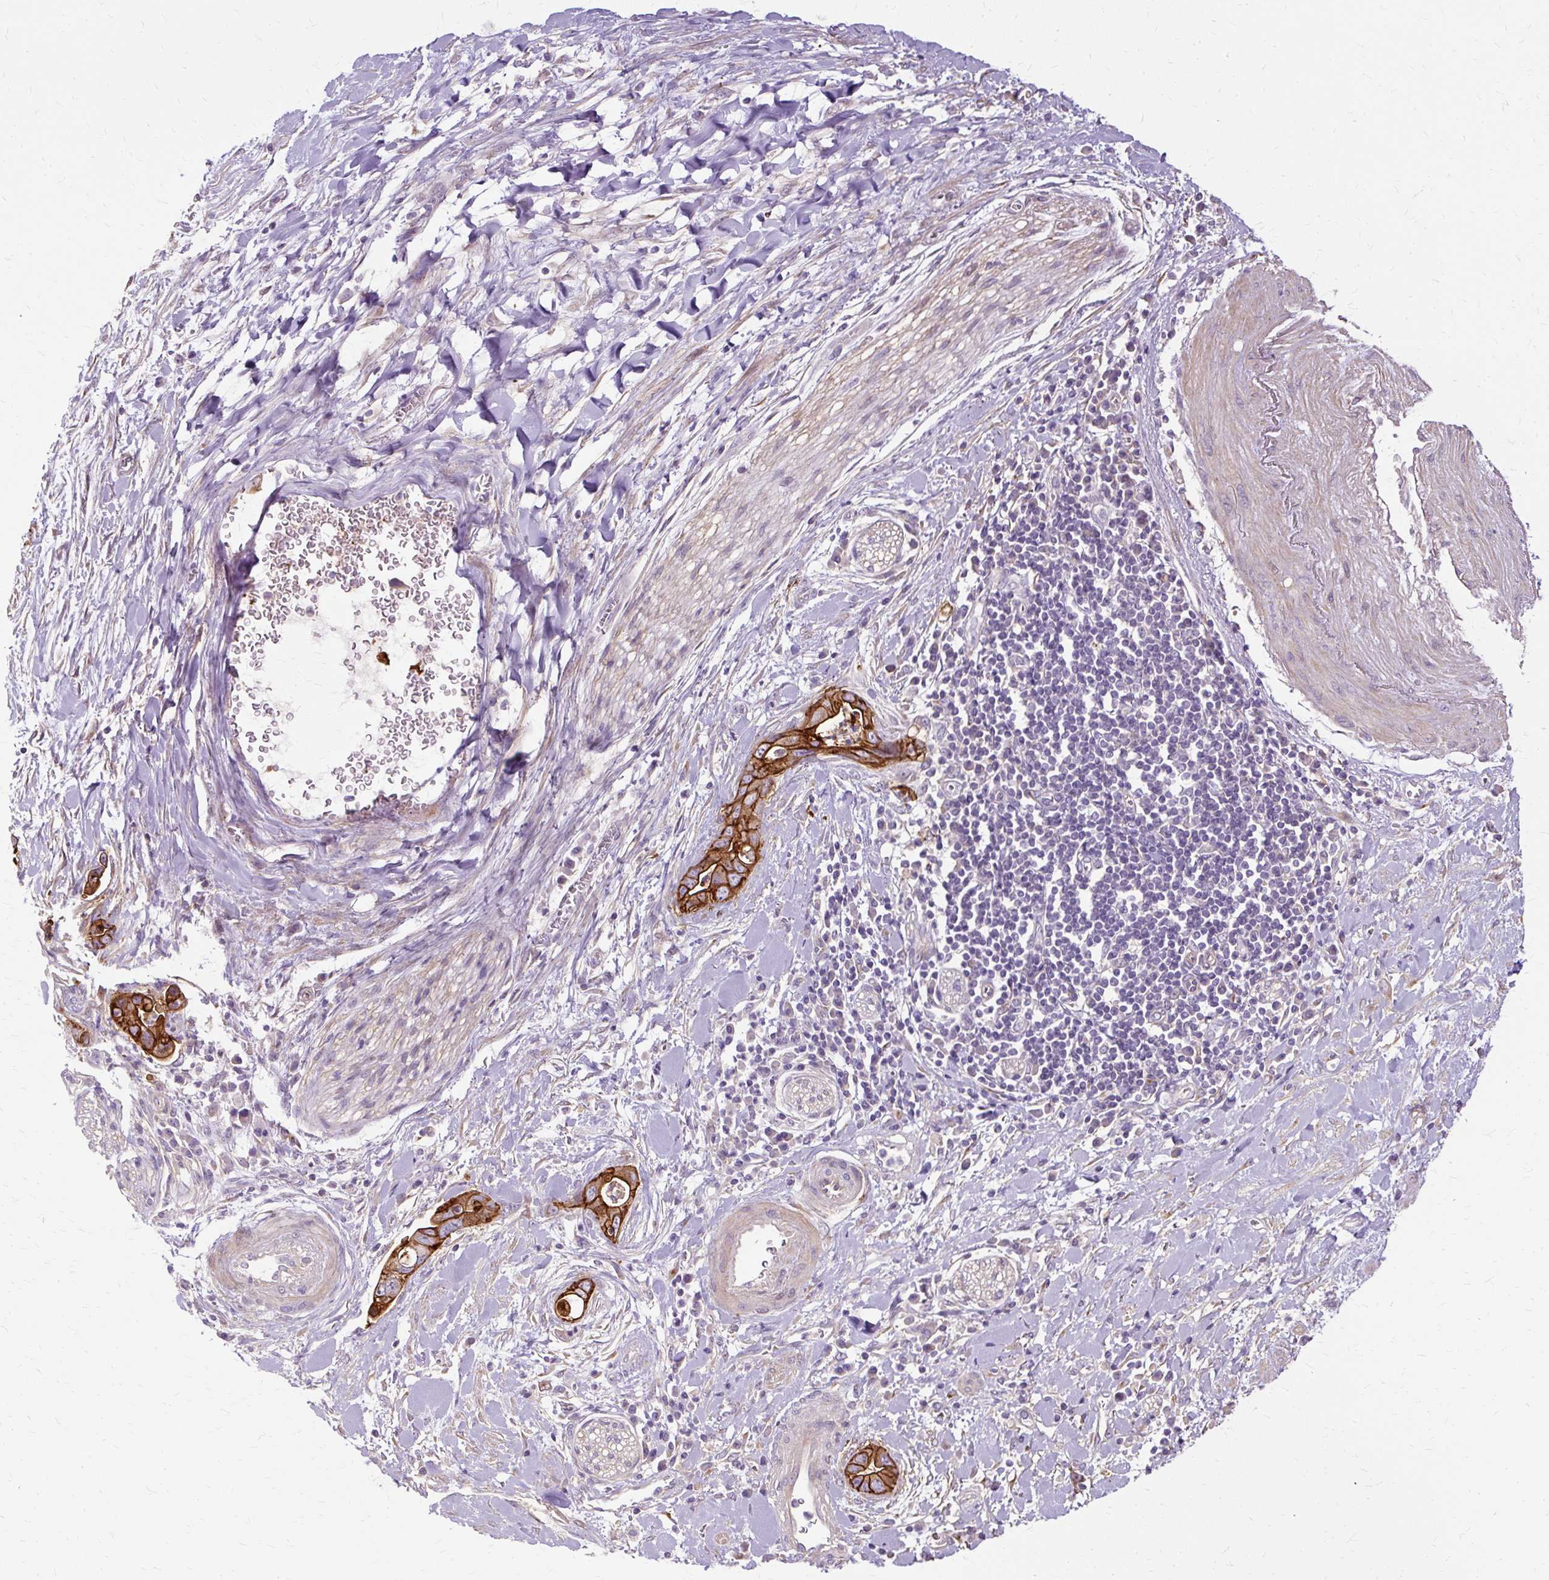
{"staining": {"intensity": "strong", "quantity": ">75%", "location": "cytoplasmic/membranous"}, "tissue": "pancreatic cancer", "cell_type": "Tumor cells", "image_type": "cancer", "snomed": [{"axis": "morphology", "description": "Adenocarcinoma, NOS"}, {"axis": "topography", "description": "Pancreas"}], "caption": "Immunohistochemical staining of human adenocarcinoma (pancreatic) exhibits strong cytoplasmic/membranous protein expression in approximately >75% of tumor cells.", "gene": "TSPAN8", "patient": {"sex": "male", "age": 75}}